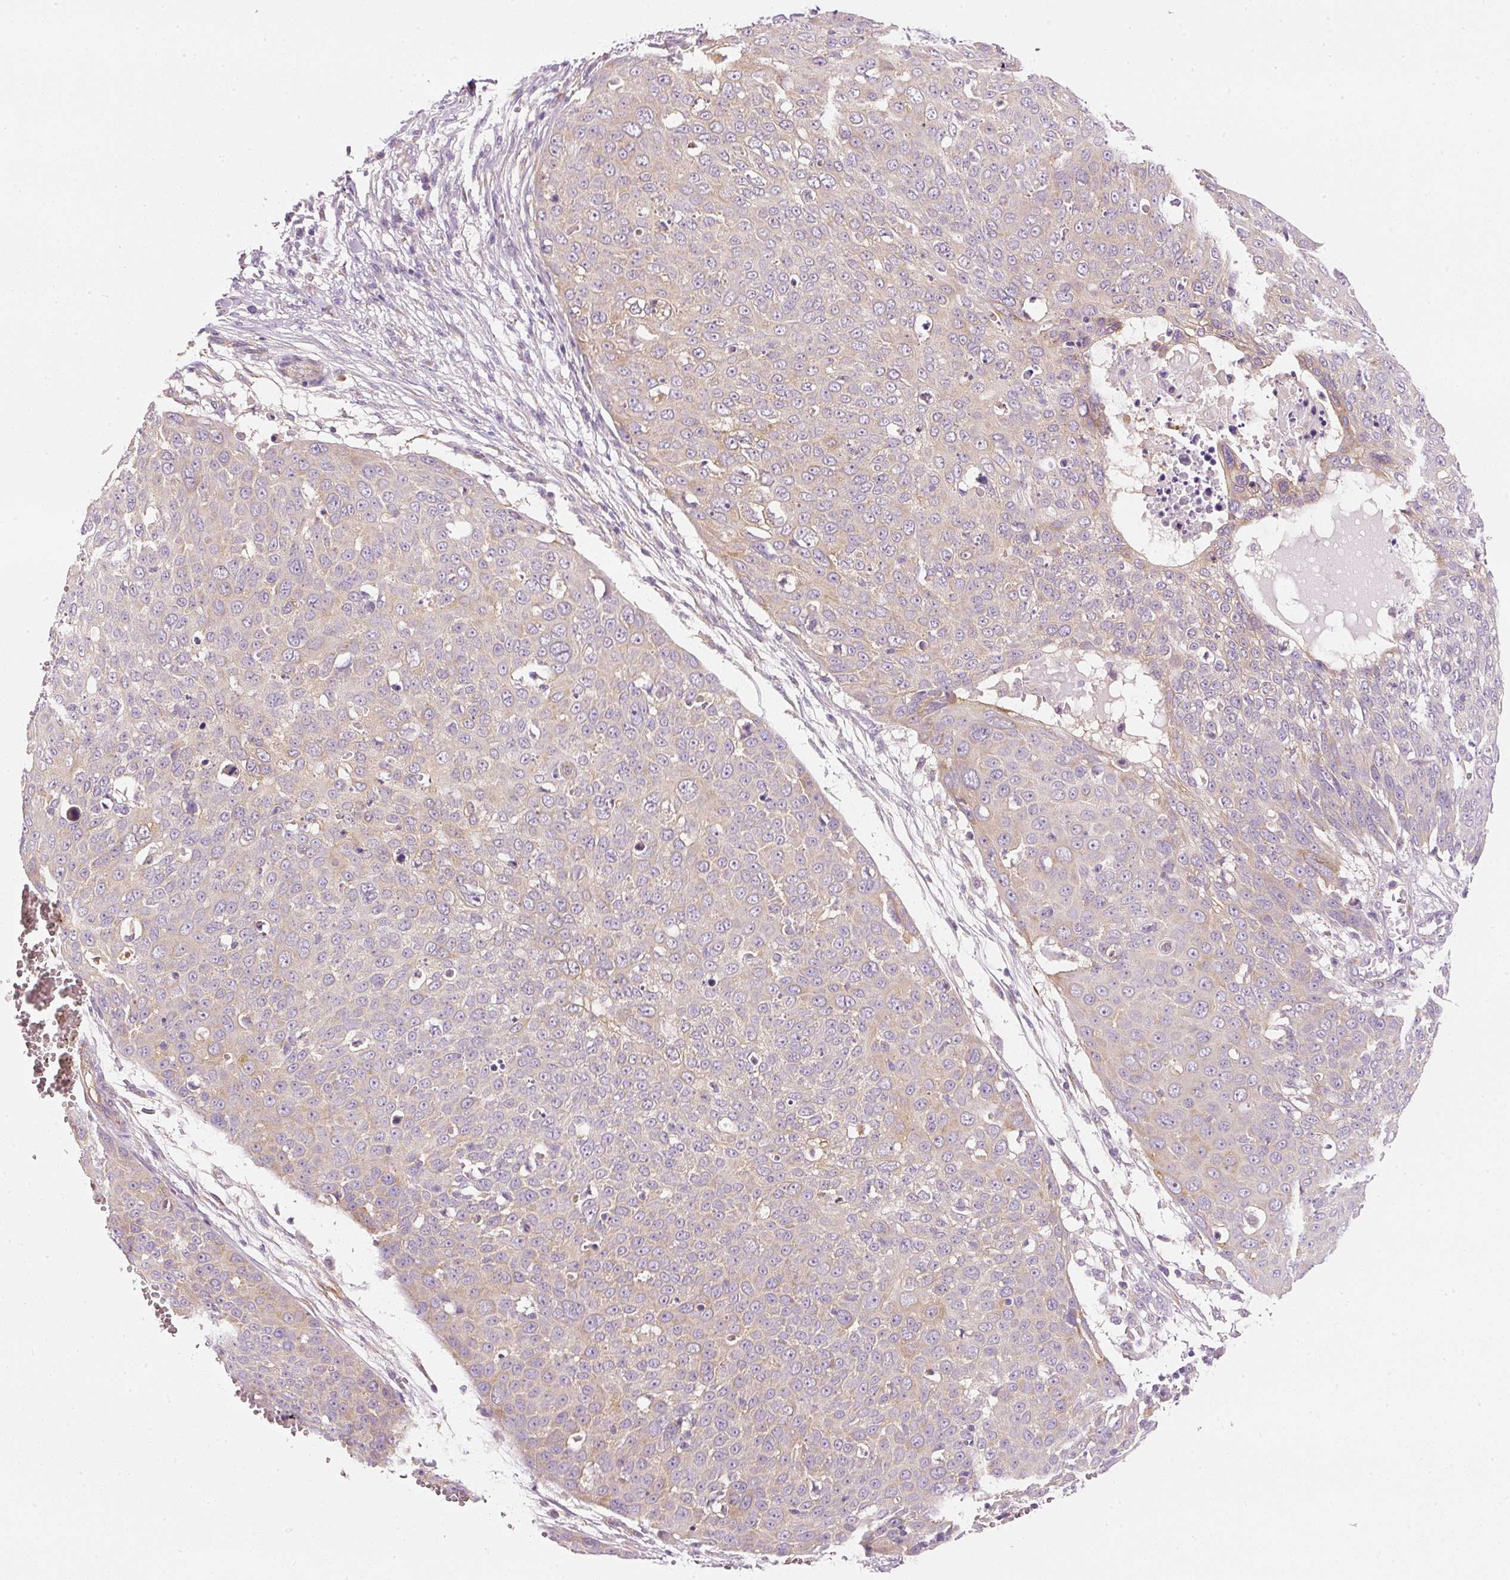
{"staining": {"intensity": "weak", "quantity": "25%-75%", "location": "cytoplasmic/membranous"}, "tissue": "skin cancer", "cell_type": "Tumor cells", "image_type": "cancer", "snomed": [{"axis": "morphology", "description": "Squamous cell carcinoma, NOS"}, {"axis": "topography", "description": "Skin"}], "caption": "Weak cytoplasmic/membranous positivity for a protein is seen in approximately 25%-75% of tumor cells of skin cancer (squamous cell carcinoma) using IHC.", "gene": "RNF167", "patient": {"sex": "male", "age": 71}}